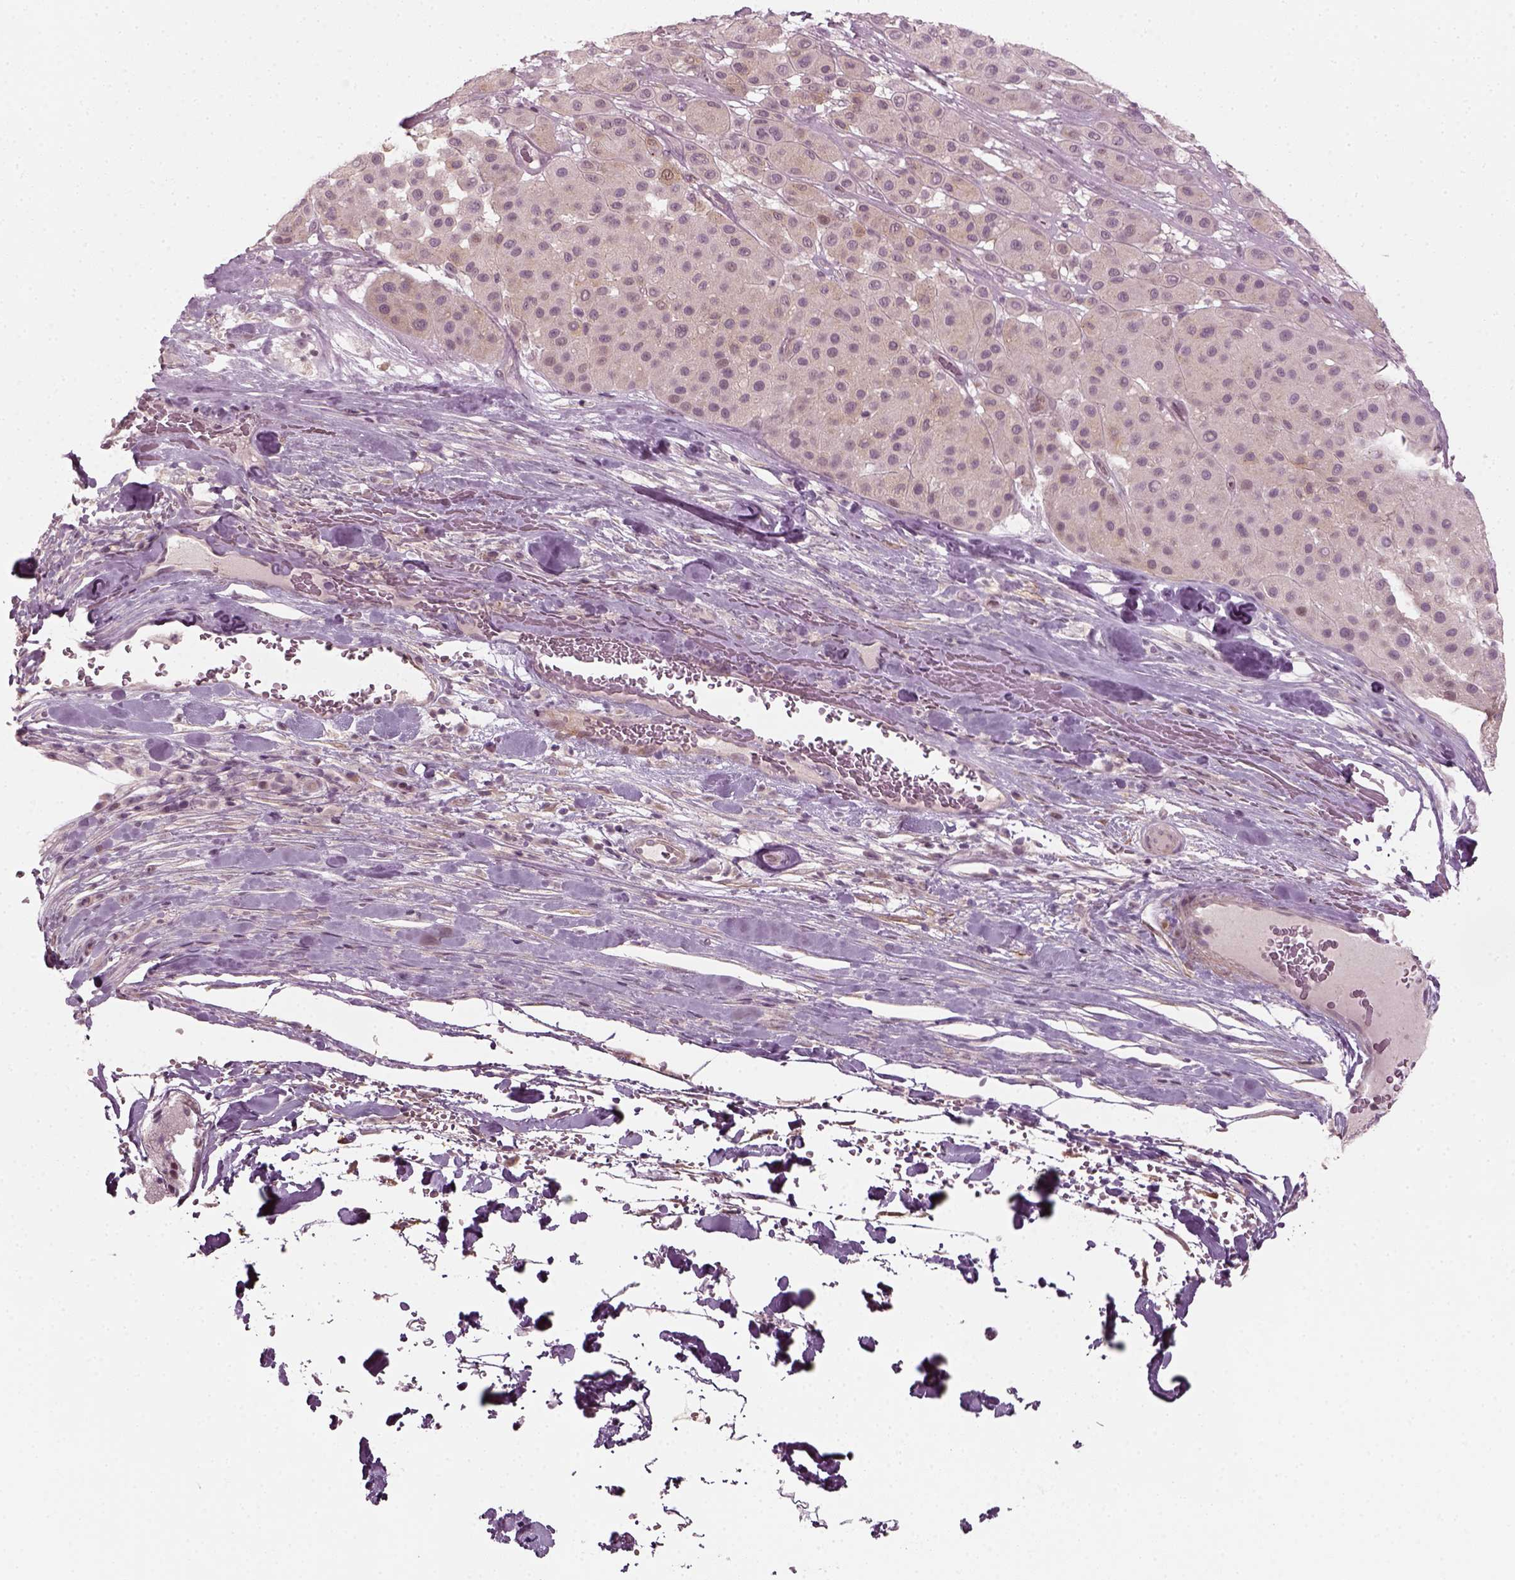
{"staining": {"intensity": "negative", "quantity": "none", "location": "none"}, "tissue": "melanoma", "cell_type": "Tumor cells", "image_type": "cancer", "snomed": [{"axis": "morphology", "description": "Malignant melanoma, Metastatic site"}, {"axis": "topography", "description": "Smooth muscle"}], "caption": "This histopathology image is of malignant melanoma (metastatic site) stained with immunohistochemistry (IHC) to label a protein in brown with the nuclei are counter-stained blue. There is no staining in tumor cells.", "gene": "MLIP", "patient": {"sex": "male", "age": 41}}